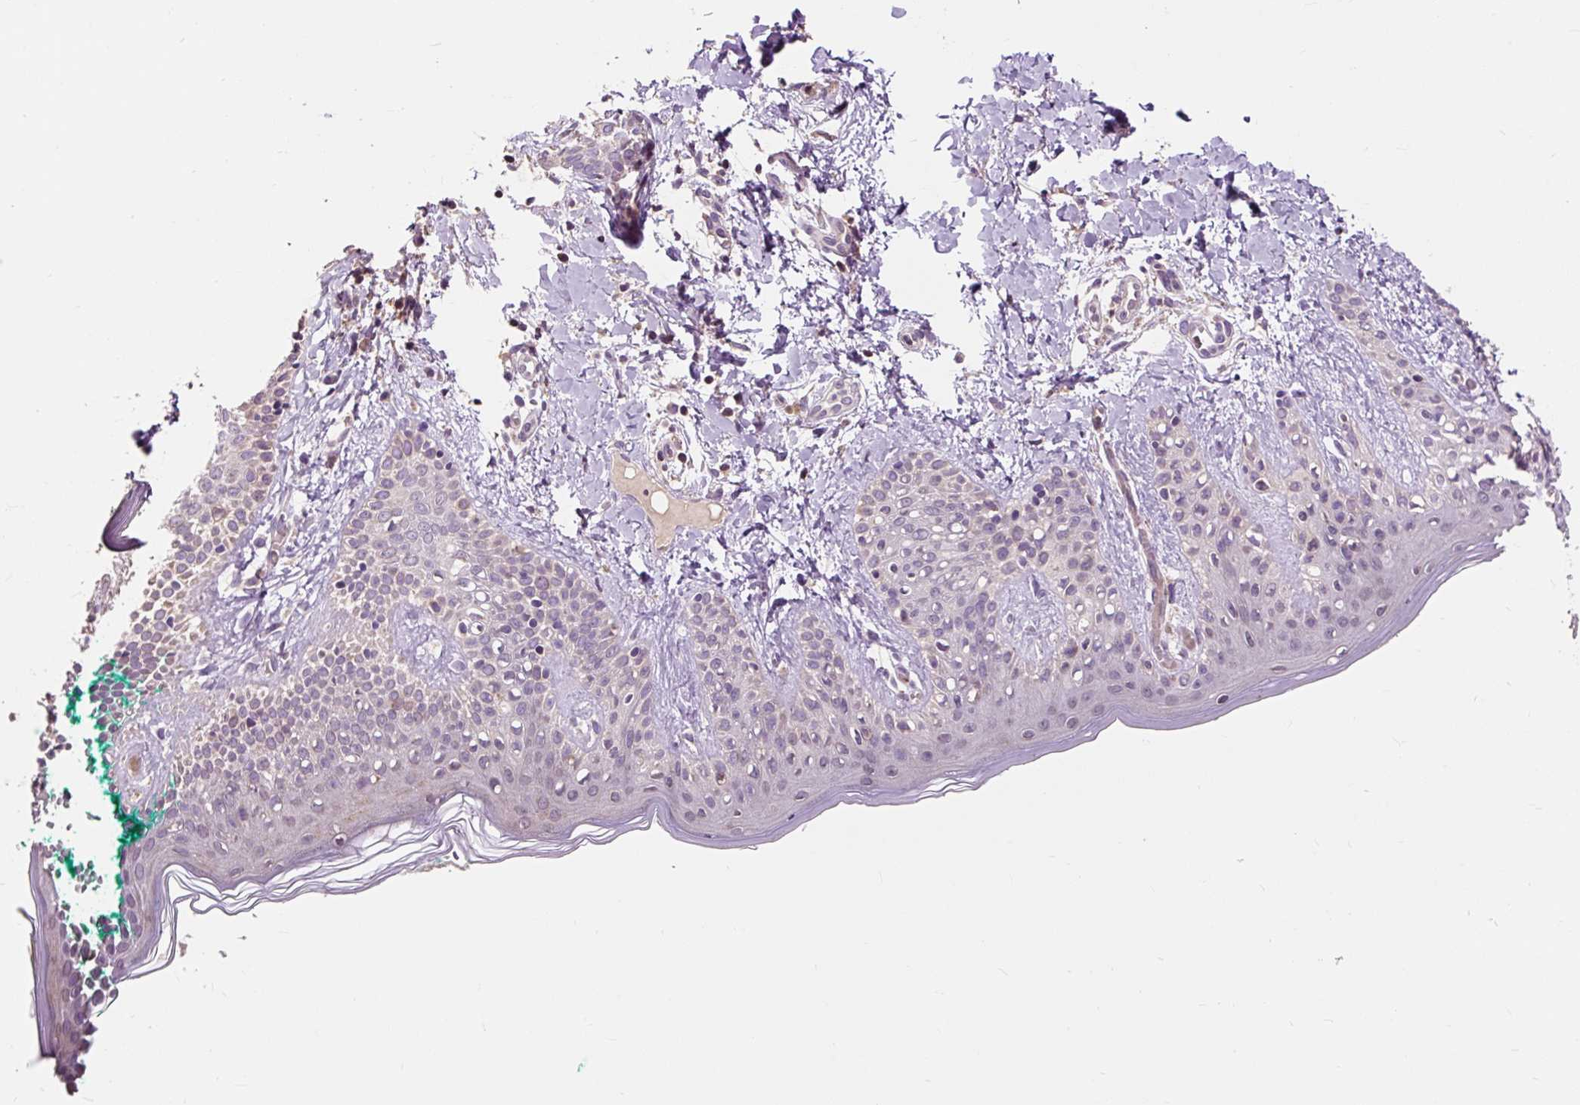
{"staining": {"intensity": "moderate", "quantity": "<25%", "location": "cytoplasmic/membranous"}, "tissue": "skin", "cell_type": "Fibroblasts", "image_type": "normal", "snomed": [{"axis": "morphology", "description": "Normal tissue, NOS"}, {"axis": "topography", "description": "Skin"}], "caption": "Fibroblasts show low levels of moderate cytoplasmic/membranous staining in approximately <25% of cells in unremarkable skin. The protein of interest is stained brown, and the nuclei are stained in blue (DAB IHC with brightfield microscopy, high magnification).", "gene": "PRIMPOL", "patient": {"sex": "male", "age": 16}}